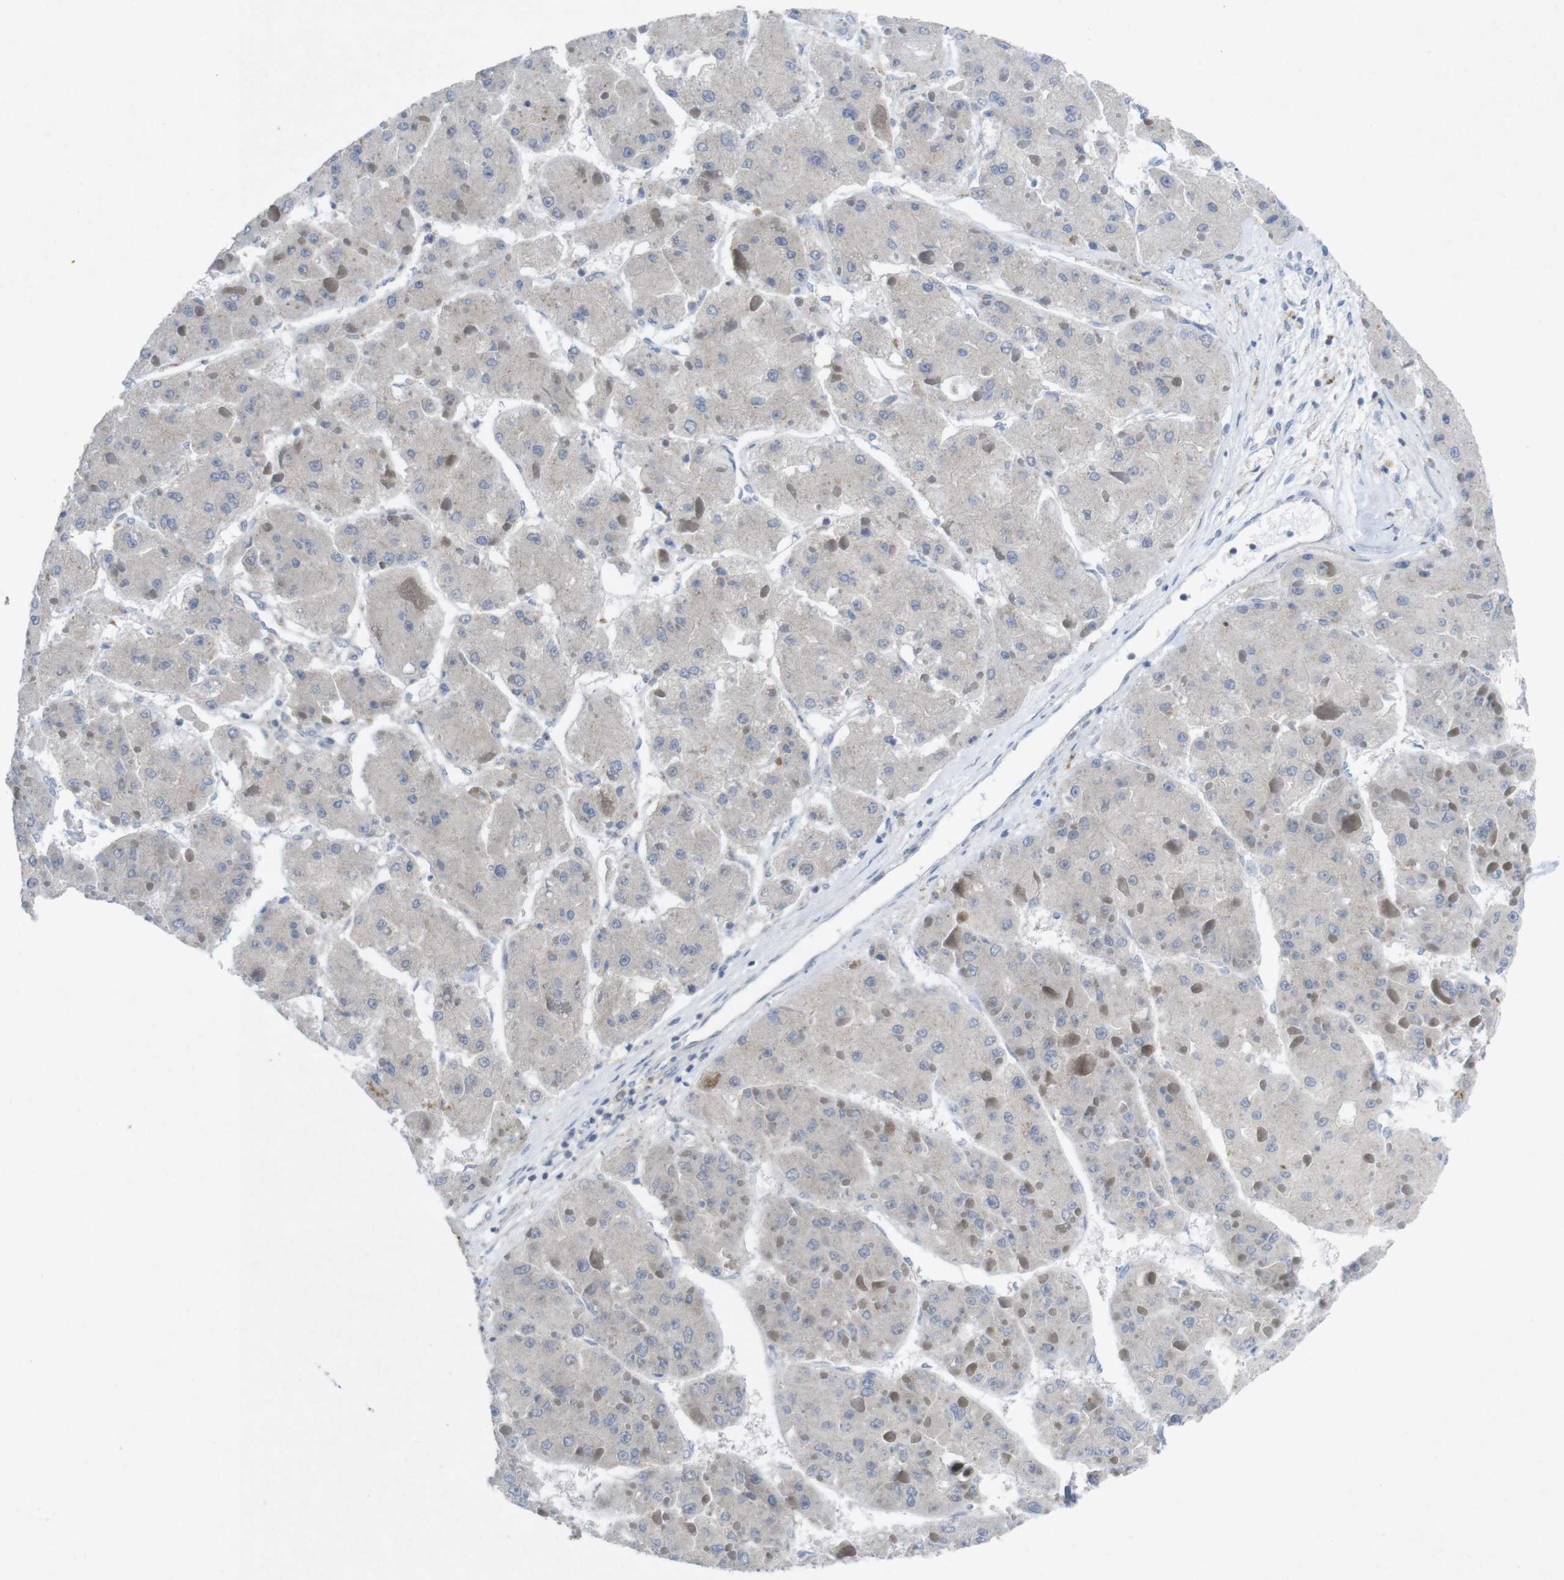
{"staining": {"intensity": "negative", "quantity": "none", "location": "none"}, "tissue": "liver cancer", "cell_type": "Tumor cells", "image_type": "cancer", "snomed": [{"axis": "morphology", "description": "Carcinoma, Hepatocellular, NOS"}, {"axis": "topography", "description": "Liver"}], "caption": "This is an immunohistochemistry (IHC) image of human liver cancer. There is no staining in tumor cells.", "gene": "SLAMF7", "patient": {"sex": "female", "age": 73}}